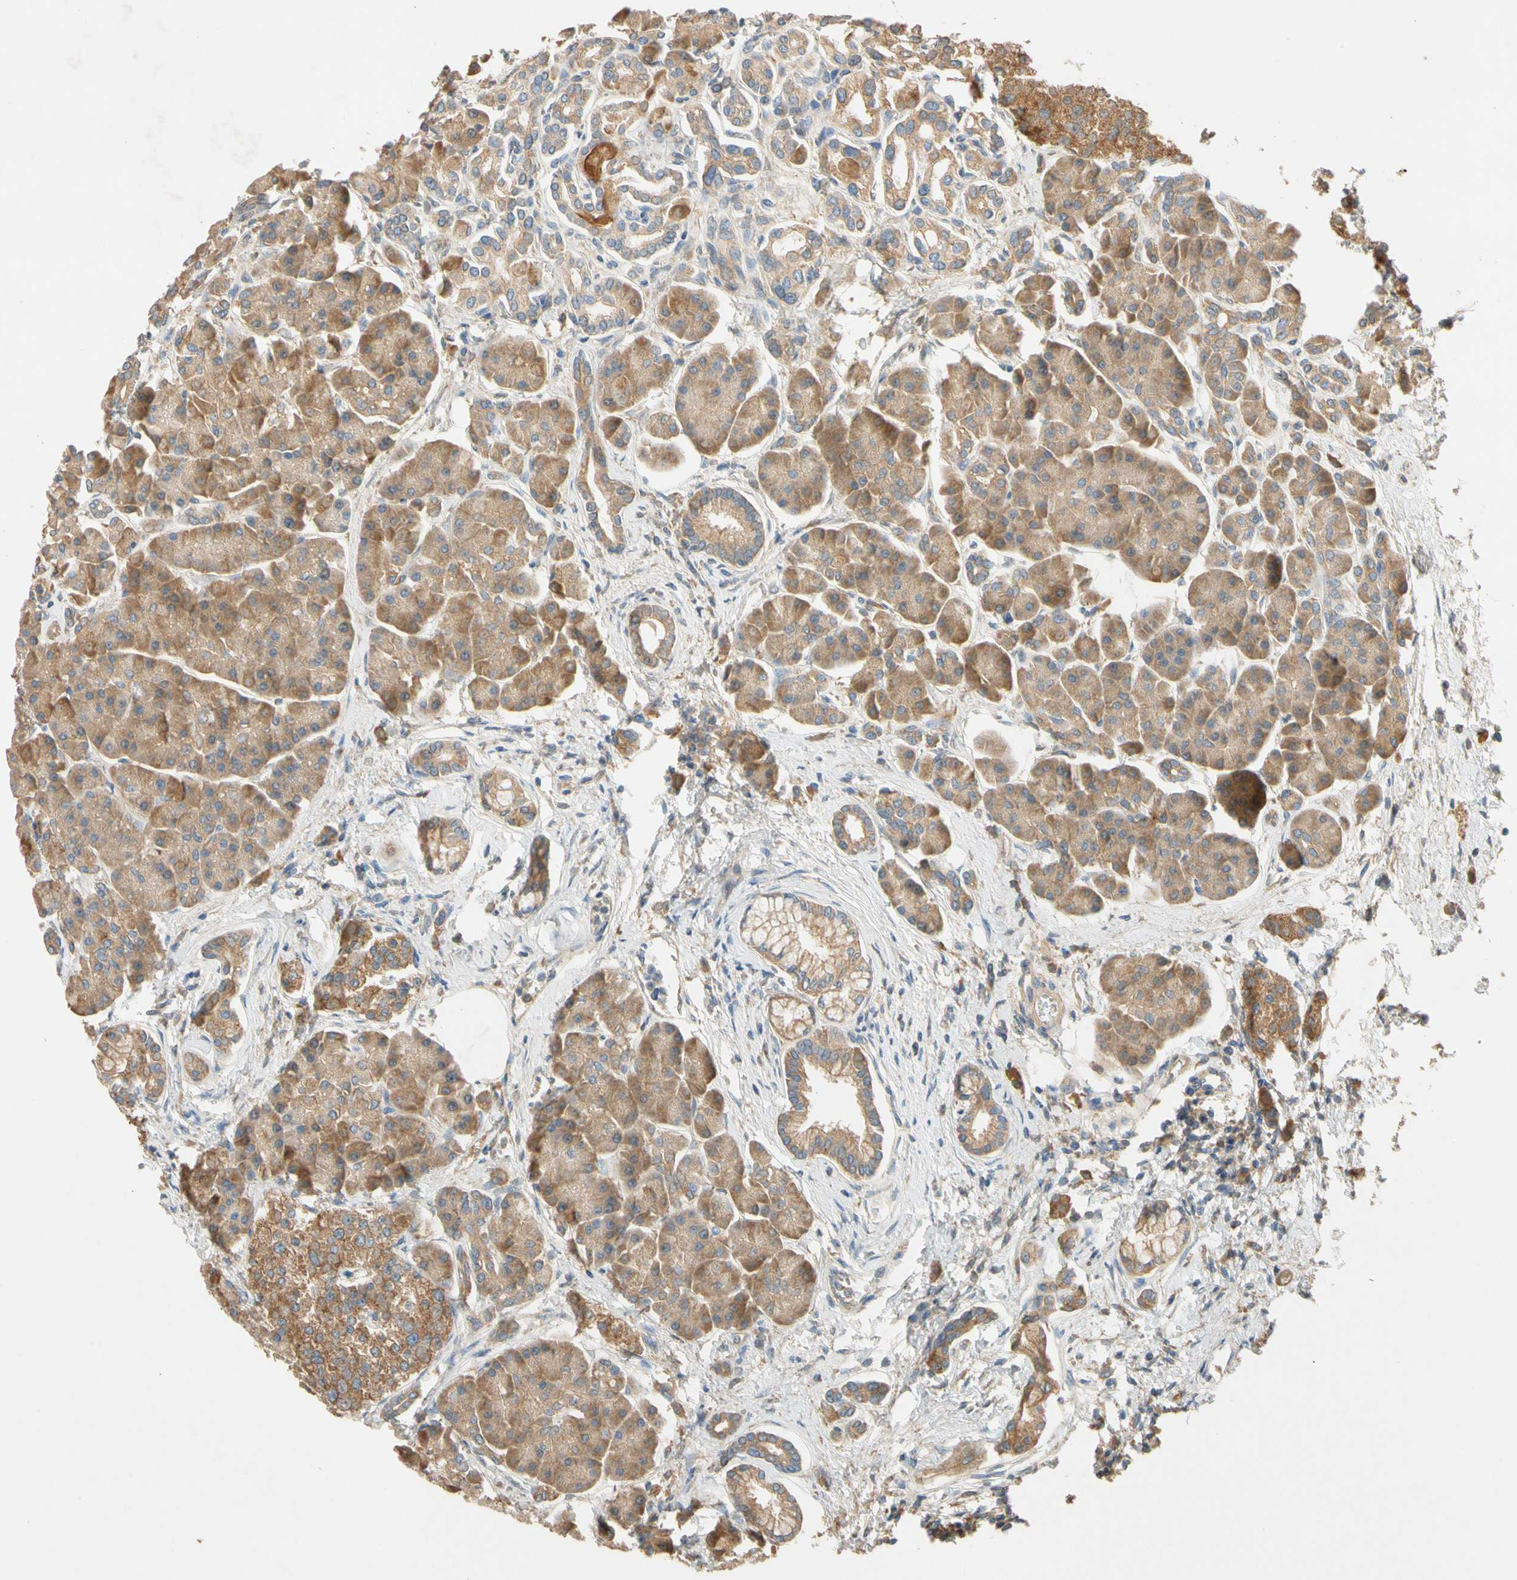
{"staining": {"intensity": "moderate", "quantity": ">75%", "location": "cytoplasmic/membranous"}, "tissue": "pancreas", "cell_type": "Exocrine glandular cells", "image_type": "normal", "snomed": [{"axis": "morphology", "description": "Normal tissue, NOS"}, {"axis": "topography", "description": "Pancreas"}], "caption": "Exocrine glandular cells show medium levels of moderate cytoplasmic/membranous positivity in about >75% of cells in benign human pancreas.", "gene": "USP12", "patient": {"sex": "female", "age": 70}}